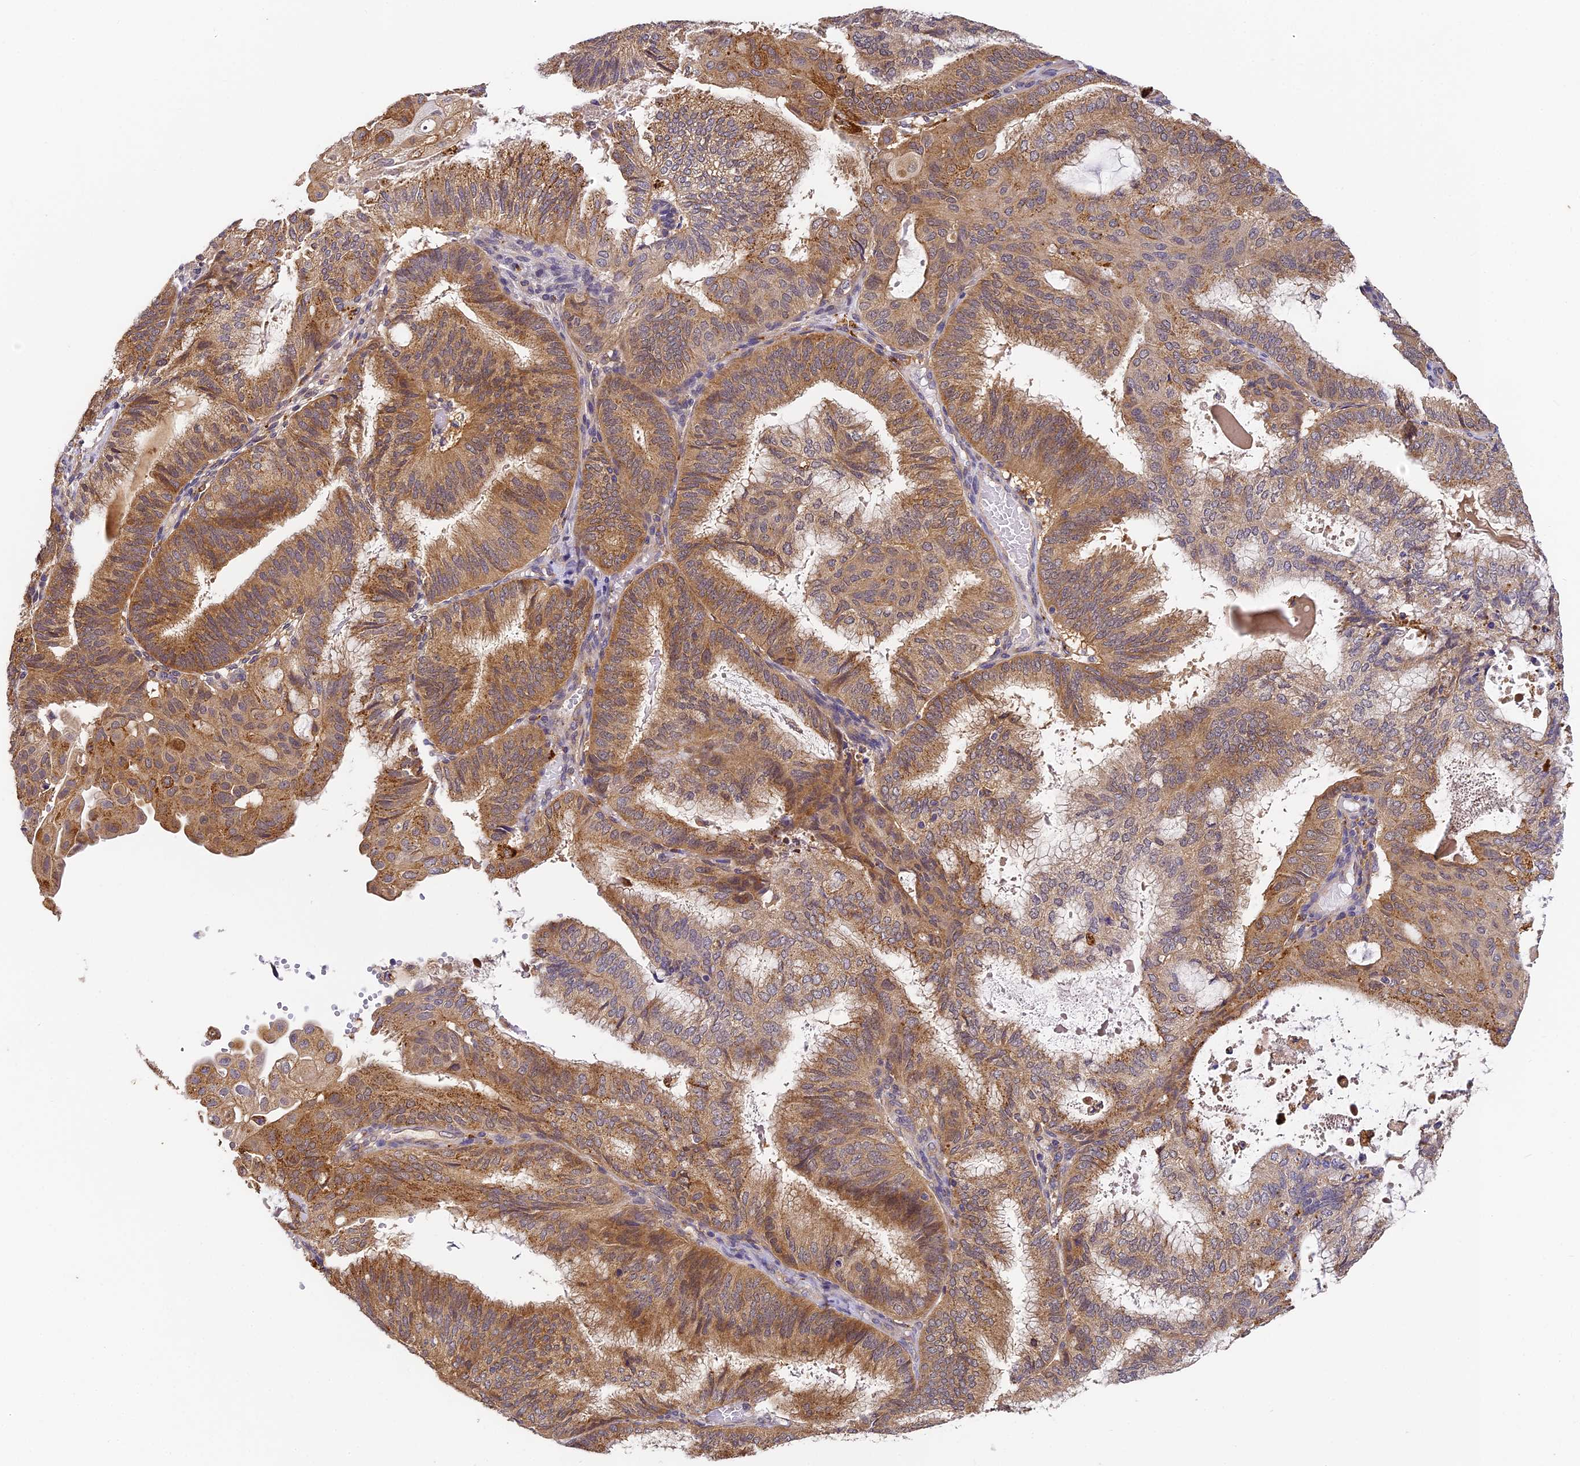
{"staining": {"intensity": "moderate", "quantity": ">75%", "location": "cytoplasmic/membranous"}, "tissue": "endometrial cancer", "cell_type": "Tumor cells", "image_type": "cancer", "snomed": [{"axis": "morphology", "description": "Adenocarcinoma, NOS"}, {"axis": "topography", "description": "Endometrium"}], "caption": "Immunohistochemical staining of human endometrial cancer demonstrates moderate cytoplasmic/membranous protein expression in approximately >75% of tumor cells.", "gene": "YAE1", "patient": {"sex": "female", "age": 49}}